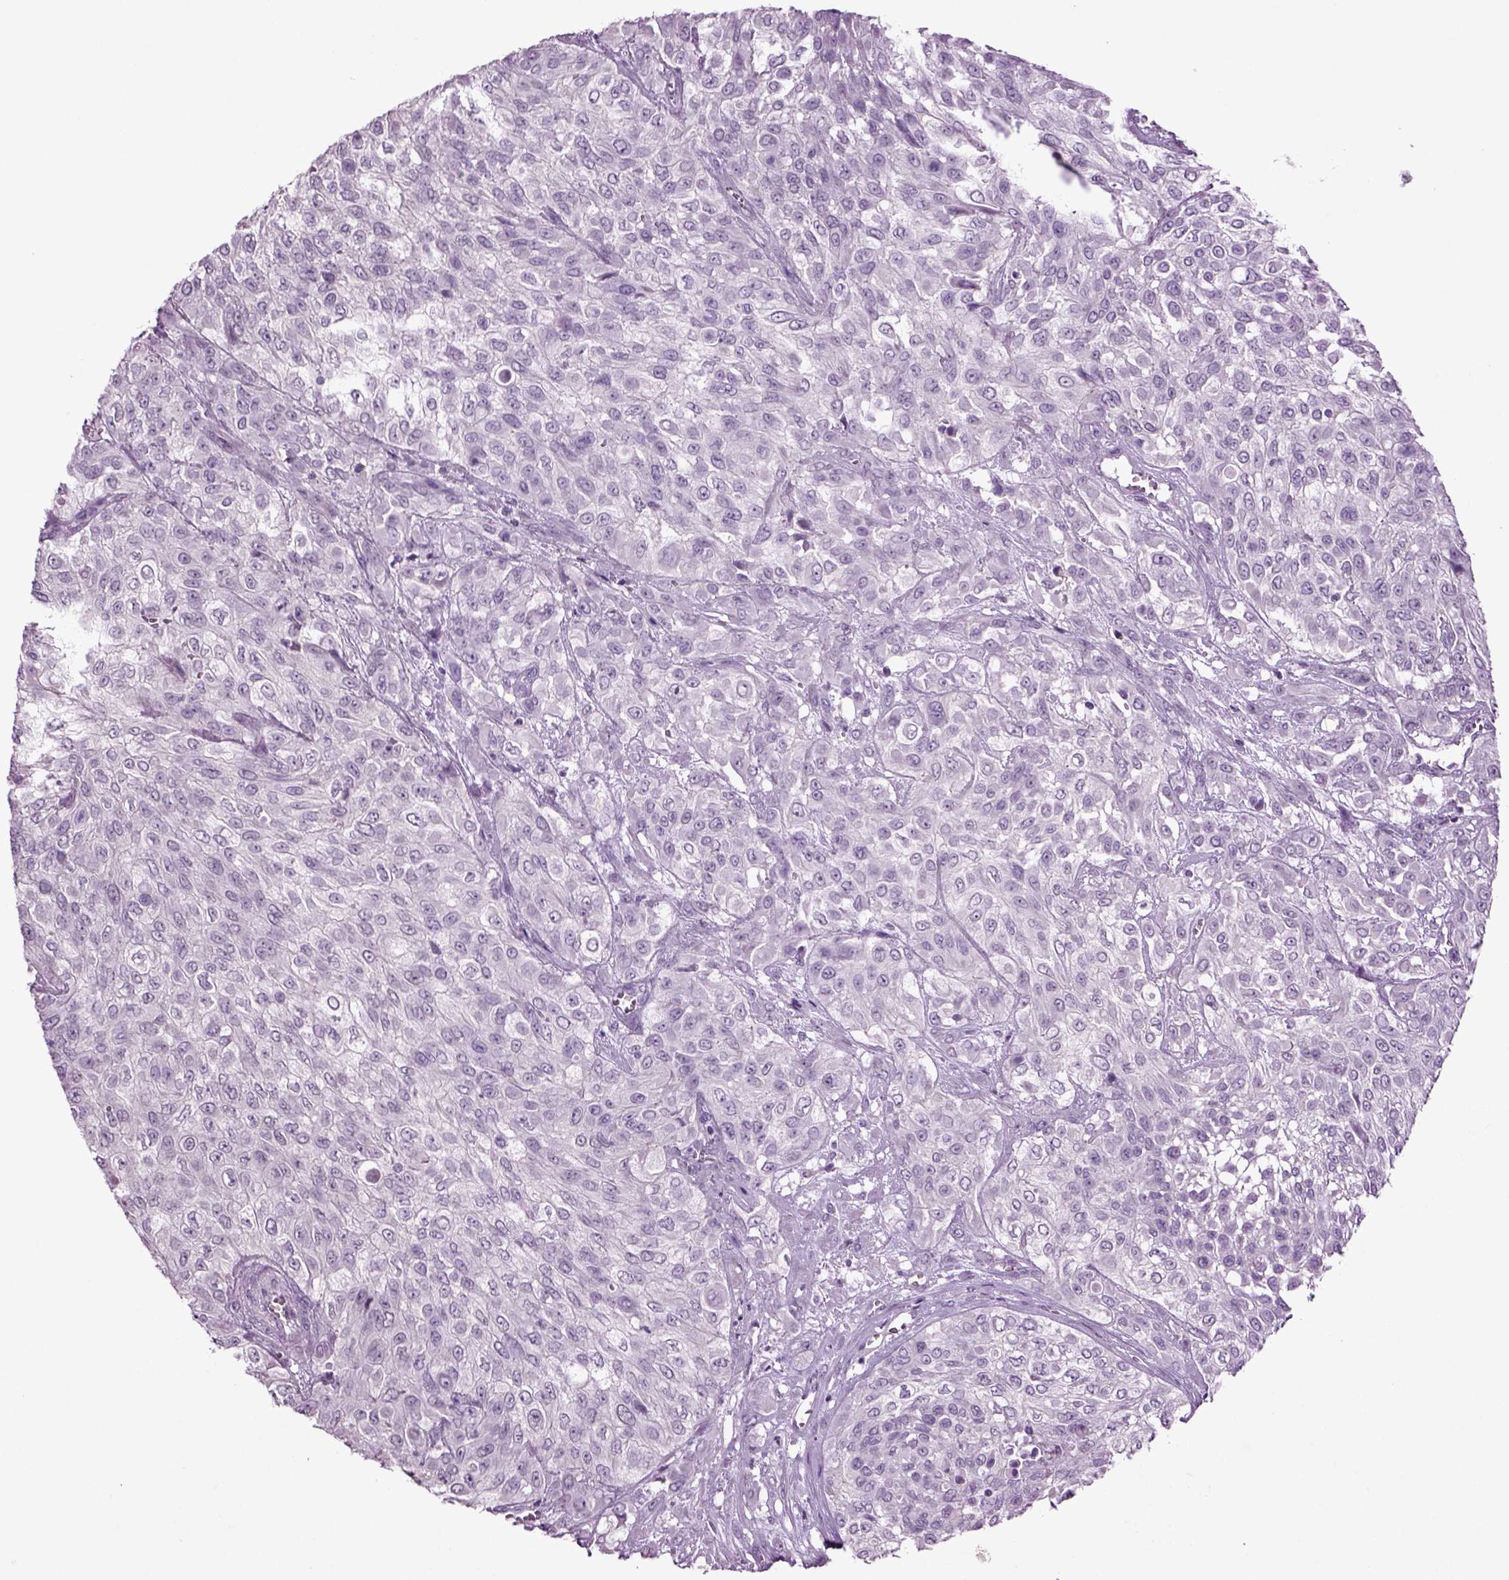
{"staining": {"intensity": "negative", "quantity": "none", "location": "none"}, "tissue": "urothelial cancer", "cell_type": "Tumor cells", "image_type": "cancer", "snomed": [{"axis": "morphology", "description": "Urothelial carcinoma, High grade"}, {"axis": "topography", "description": "Urinary bladder"}], "caption": "Urothelial carcinoma (high-grade) was stained to show a protein in brown. There is no significant expression in tumor cells.", "gene": "SLC17A6", "patient": {"sex": "male", "age": 57}}